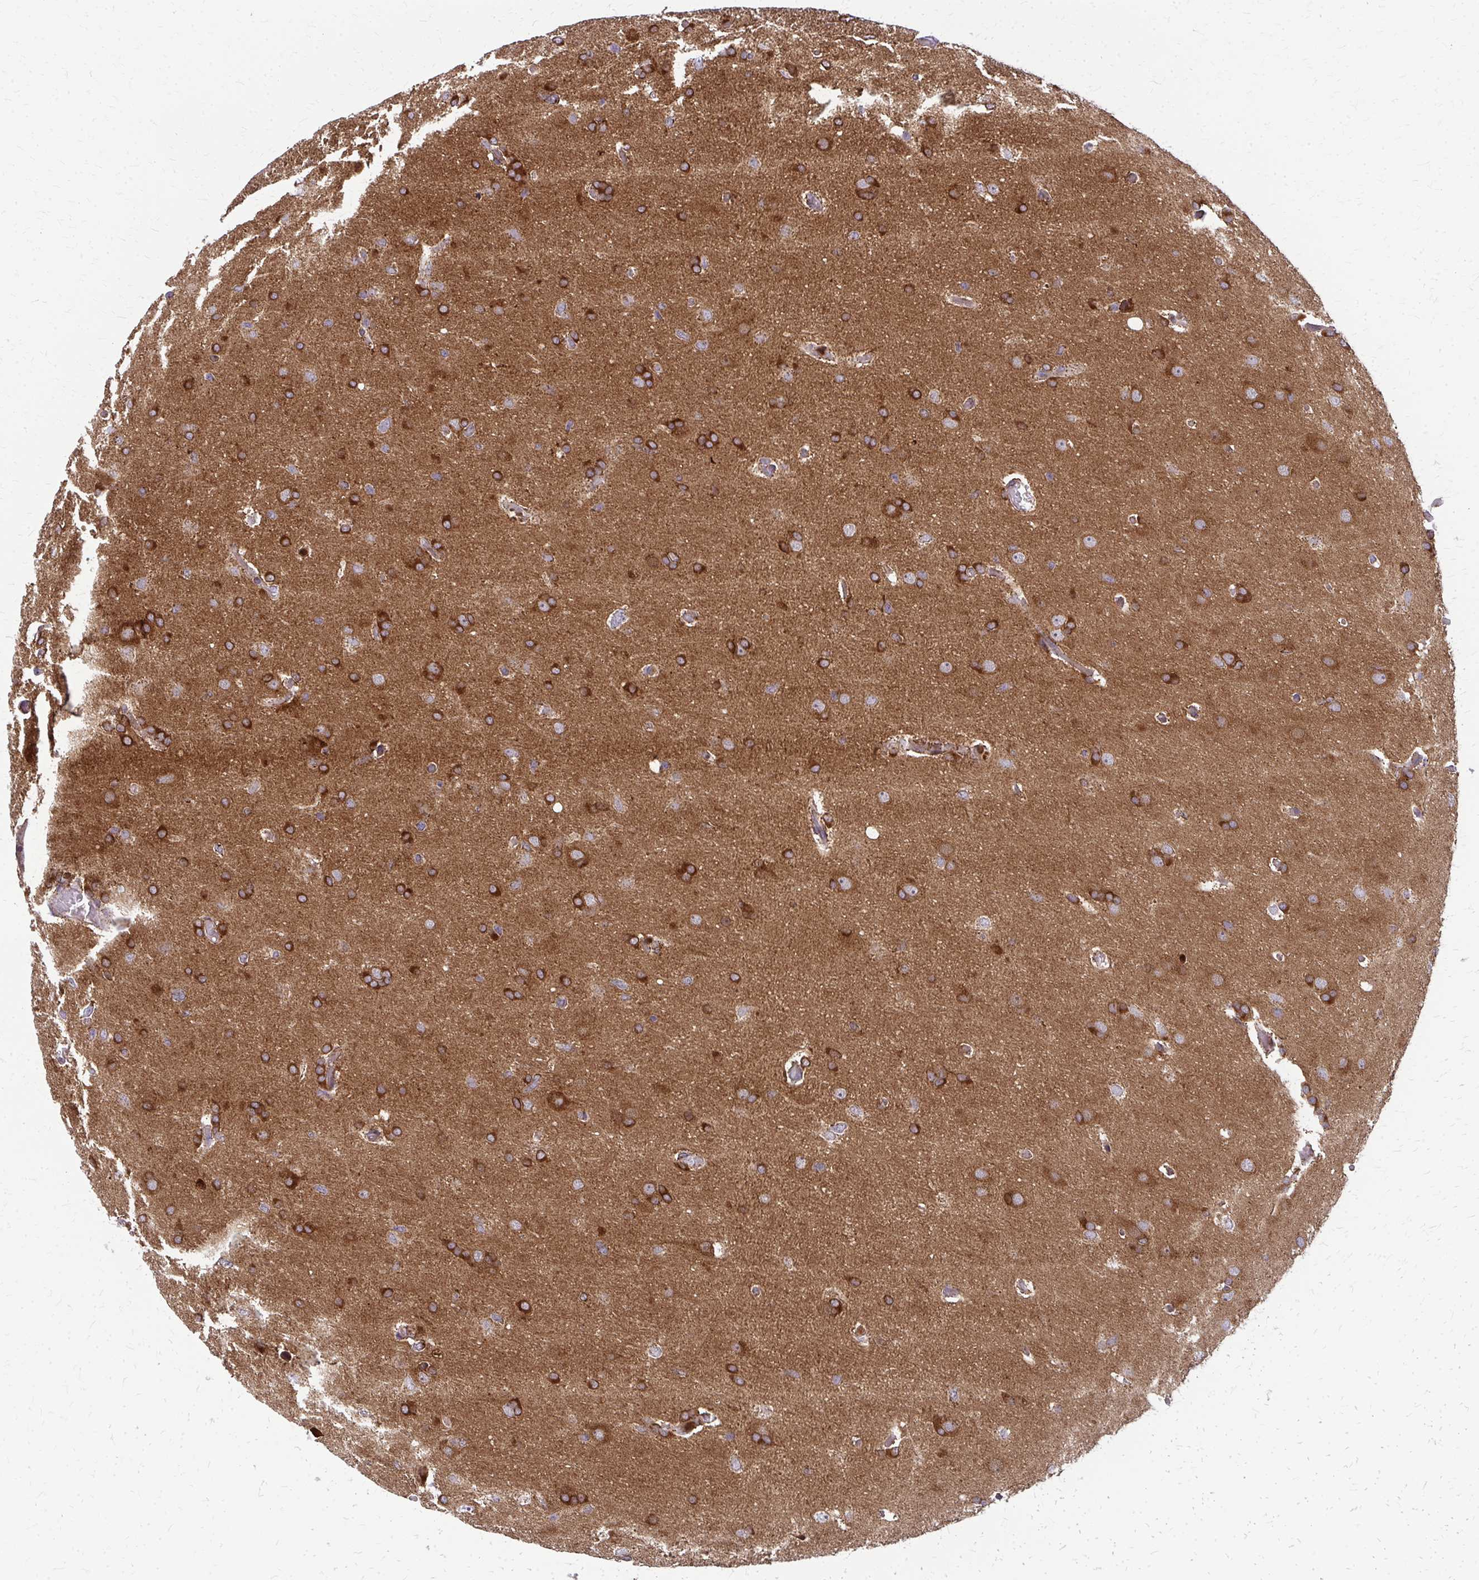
{"staining": {"intensity": "strong", "quantity": ">75%", "location": "cytoplasmic/membranous"}, "tissue": "glioma", "cell_type": "Tumor cells", "image_type": "cancer", "snomed": [{"axis": "morphology", "description": "Glioma, malignant, High grade"}, {"axis": "topography", "description": "Brain"}], "caption": "About >75% of tumor cells in malignant glioma (high-grade) display strong cytoplasmic/membranous protein expression as visualized by brown immunohistochemical staining.", "gene": "MCCC1", "patient": {"sex": "male", "age": 53}}